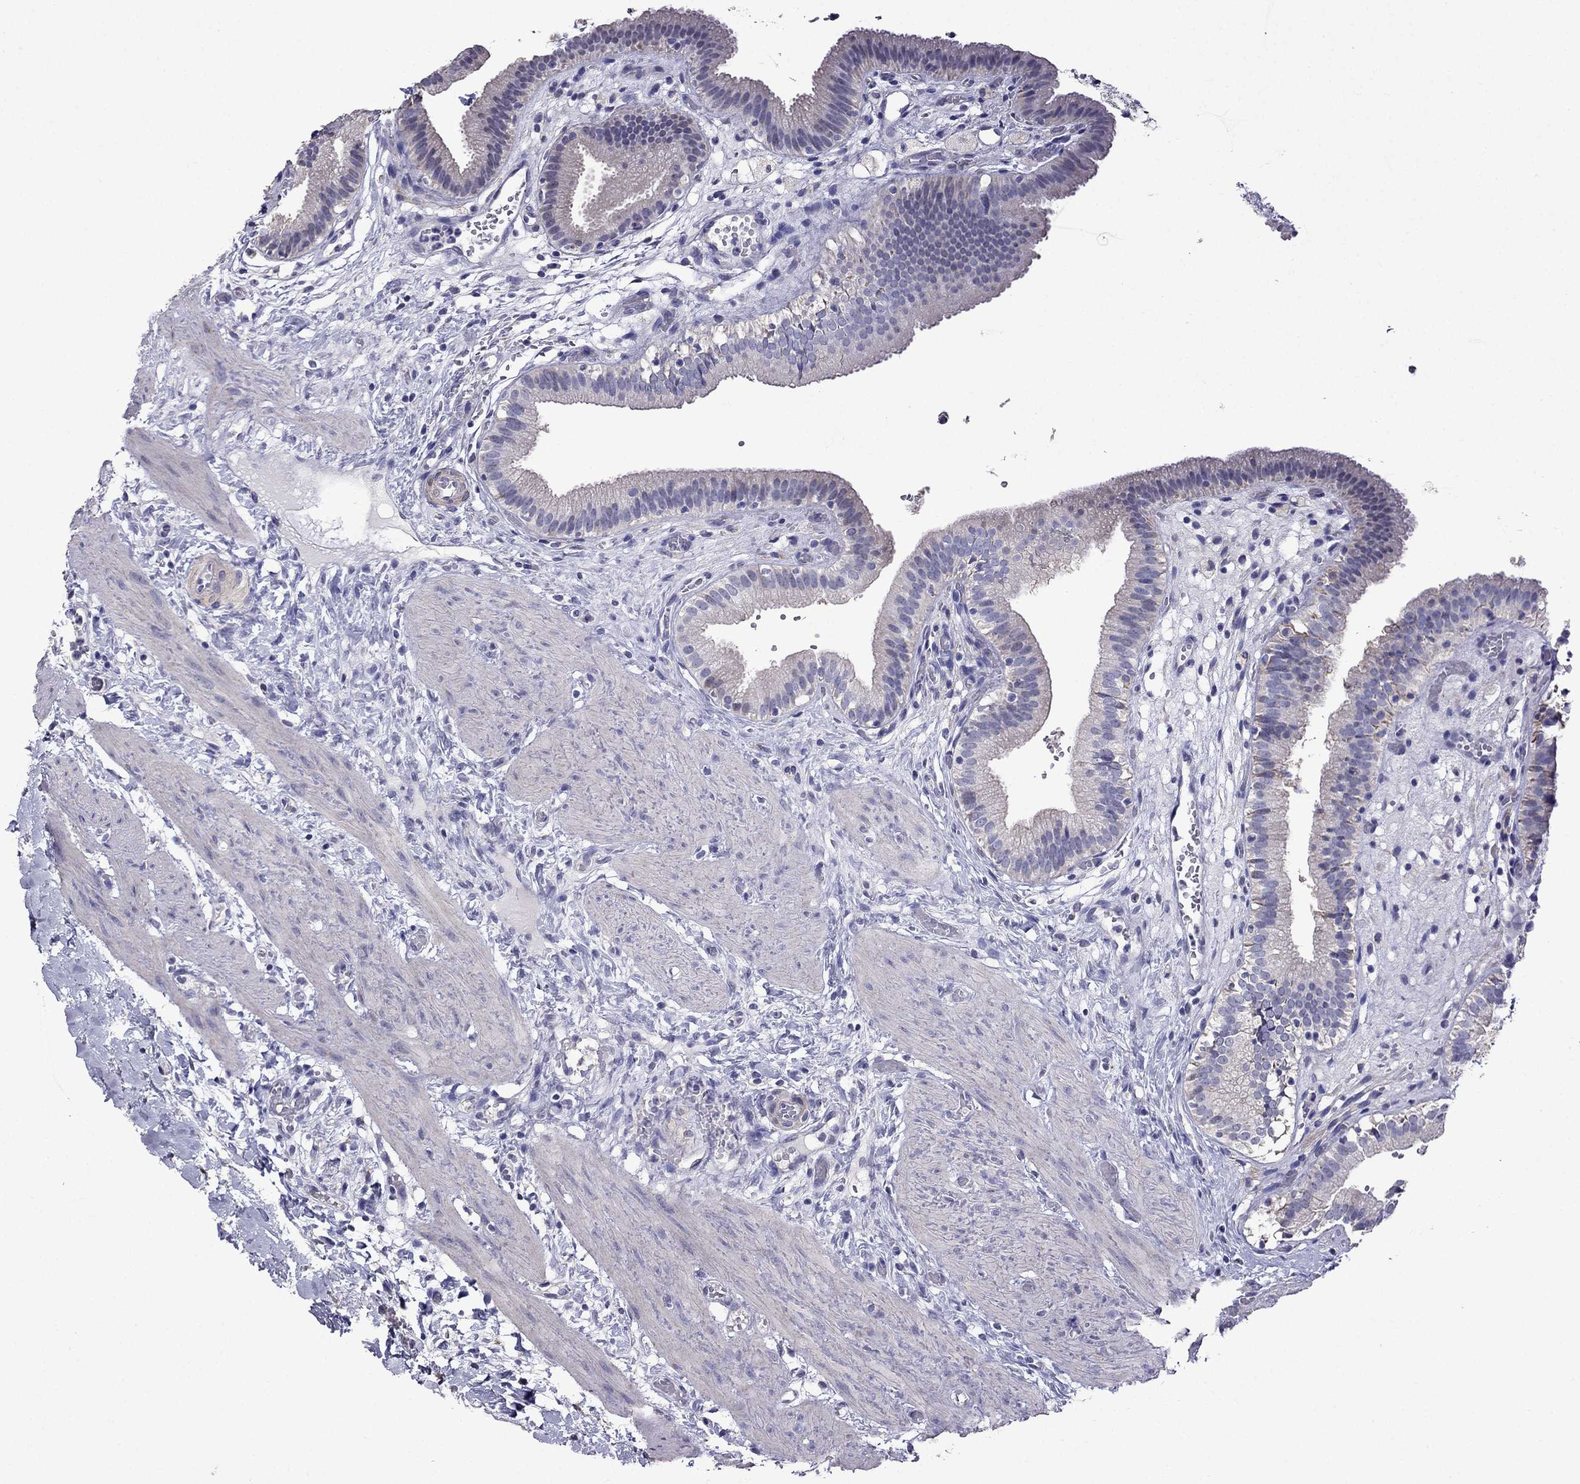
{"staining": {"intensity": "moderate", "quantity": "<25%", "location": "cytoplasmic/membranous"}, "tissue": "gallbladder", "cell_type": "Glandular cells", "image_type": "normal", "snomed": [{"axis": "morphology", "description": "Normal tissue, NOS"}, {"axis": "topography", "description": "Gallbladder"}], "caption": "Gallbladder was stained to show a protein in brown. There is low levels of moderate cytoplasmic/membranous staining in about <25% of glandular cells.", "gene": "AK5", "patient": {"sex": "female", "age": 24}}